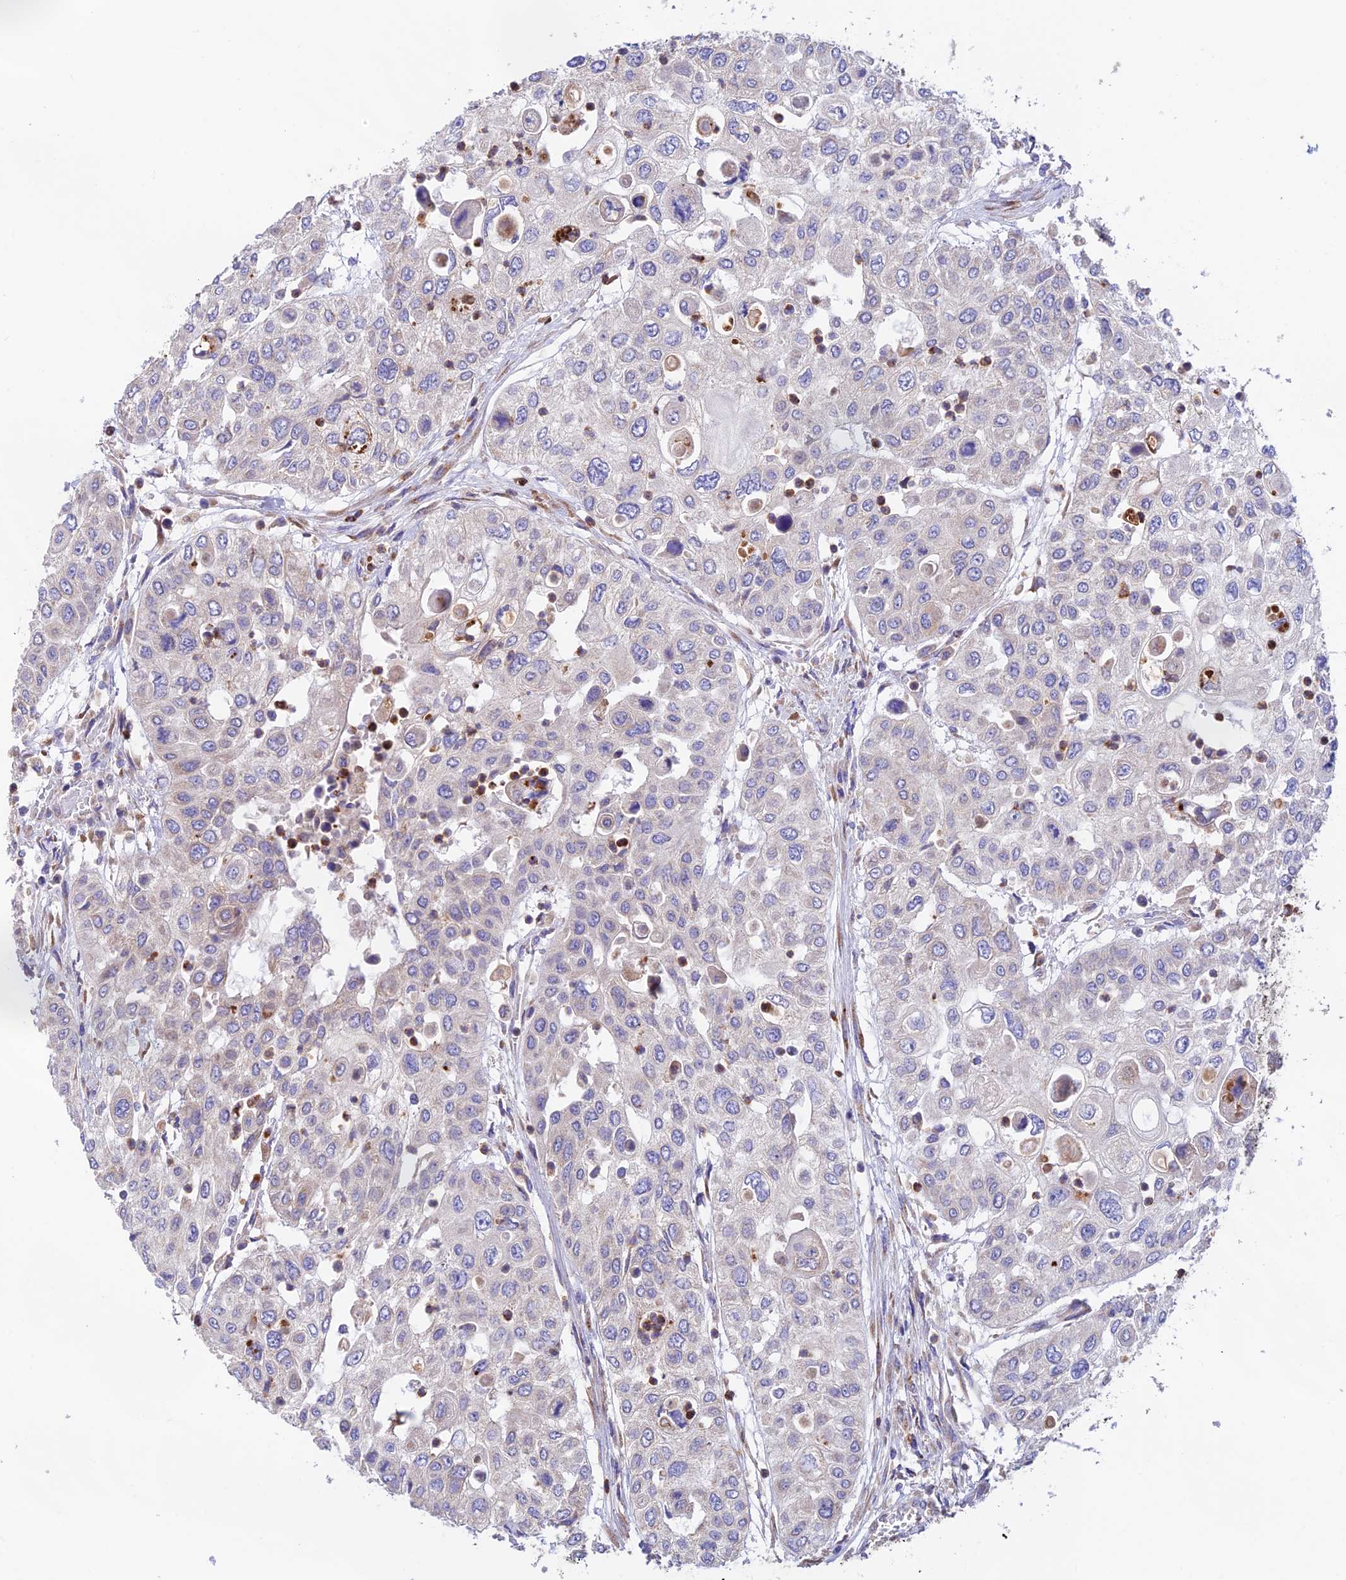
{"staining": {"intensity": "negative", "quantity": "none", "location": "none"}, "tissue": "urothelial cancer", "cell_type": "Tumor cells", "image_type": "cancer", "snomed": [{"axis": "morphology", "description": "Urothelial carcinoma, High grade"}, {"axis": "topography", "description": "Urinary bladder"}], "caption": "There is no significant expression in tumor cells of urothelial cancer.", "gene": "EMC3", "patient": {"sex": "female", "age": 79}}